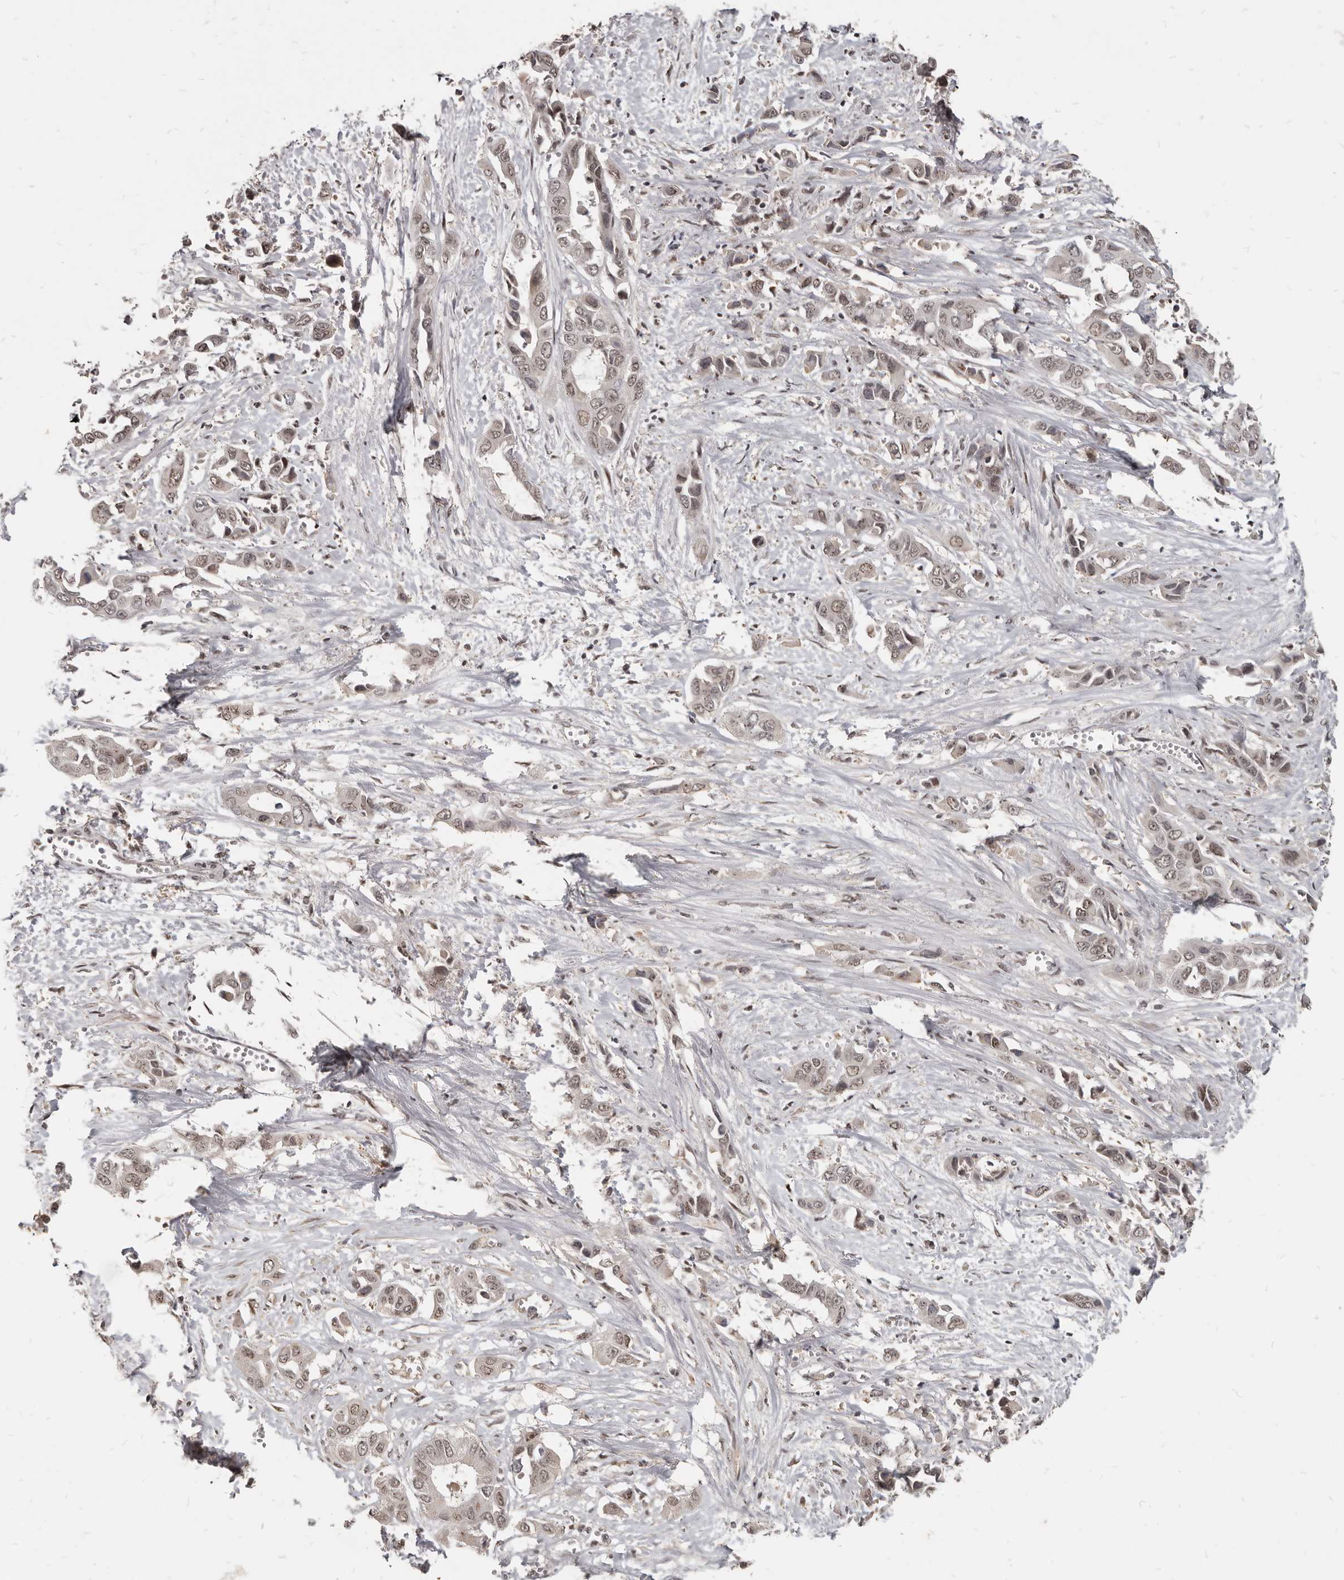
{"staining": {"intensity": "weak", "quantity": ">75%", "location": "nuclear"}, "tissue": "liver cancer", "cell_type": "Tumor cells", "image_type": "cancer", "snomed": [{"axis": "morphology", "description": "Cholangiocarcinoma"}, {"axis": "topography", "description": "Liver"}], "caption": "This photomicrograph demonstrates immunohistochemistry staining of liver cholangiocarcinoma, with low weak nuclear staining in approximately >75% of tumor cells.", "gene": "ATF5", "patient": {"sex": "female", "age": 52}}